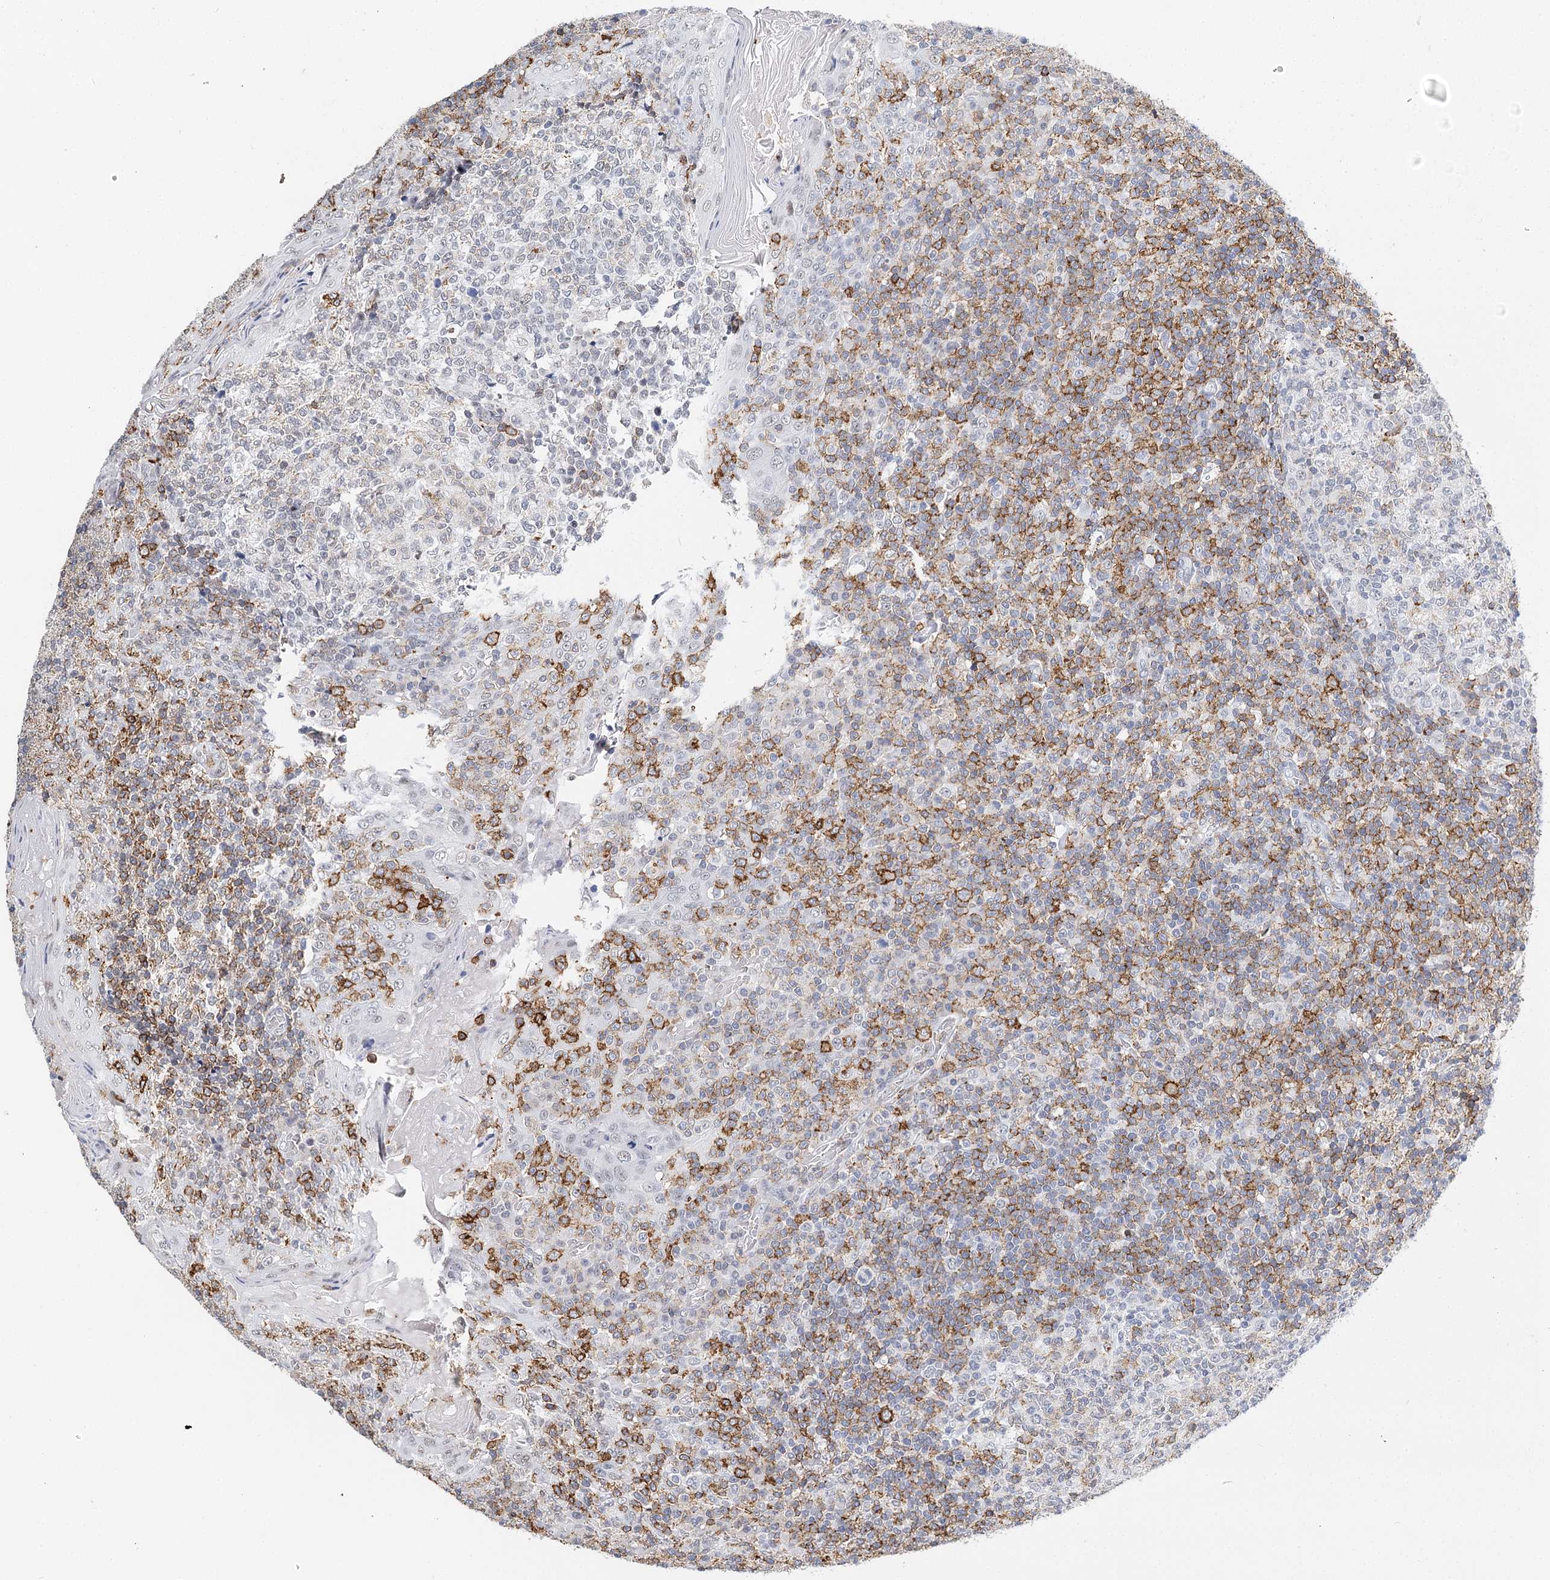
{"staining": {"intensity": "moderate", "quantity": "25%-75%", "location": "cytoplasmic/membranous"}, "tissue": "tonsil", "cell_type": "Germinal center cells", "image_type": "normal", "snomed": [{"axis": "morphology", "description": "Normal tissue, NOS"}, {"axis": "topography", "description": "Tonsil"}], "caption": "A photomicrograph showing moderate cytoplasmic/membranous expression in approximately 25%-75% of germinal center cells in unremarkable tonsil, as visualized by brown immunohistochemical staining.", "gene": "BARD1", "patient": {"sex": "female", "age": 19}}